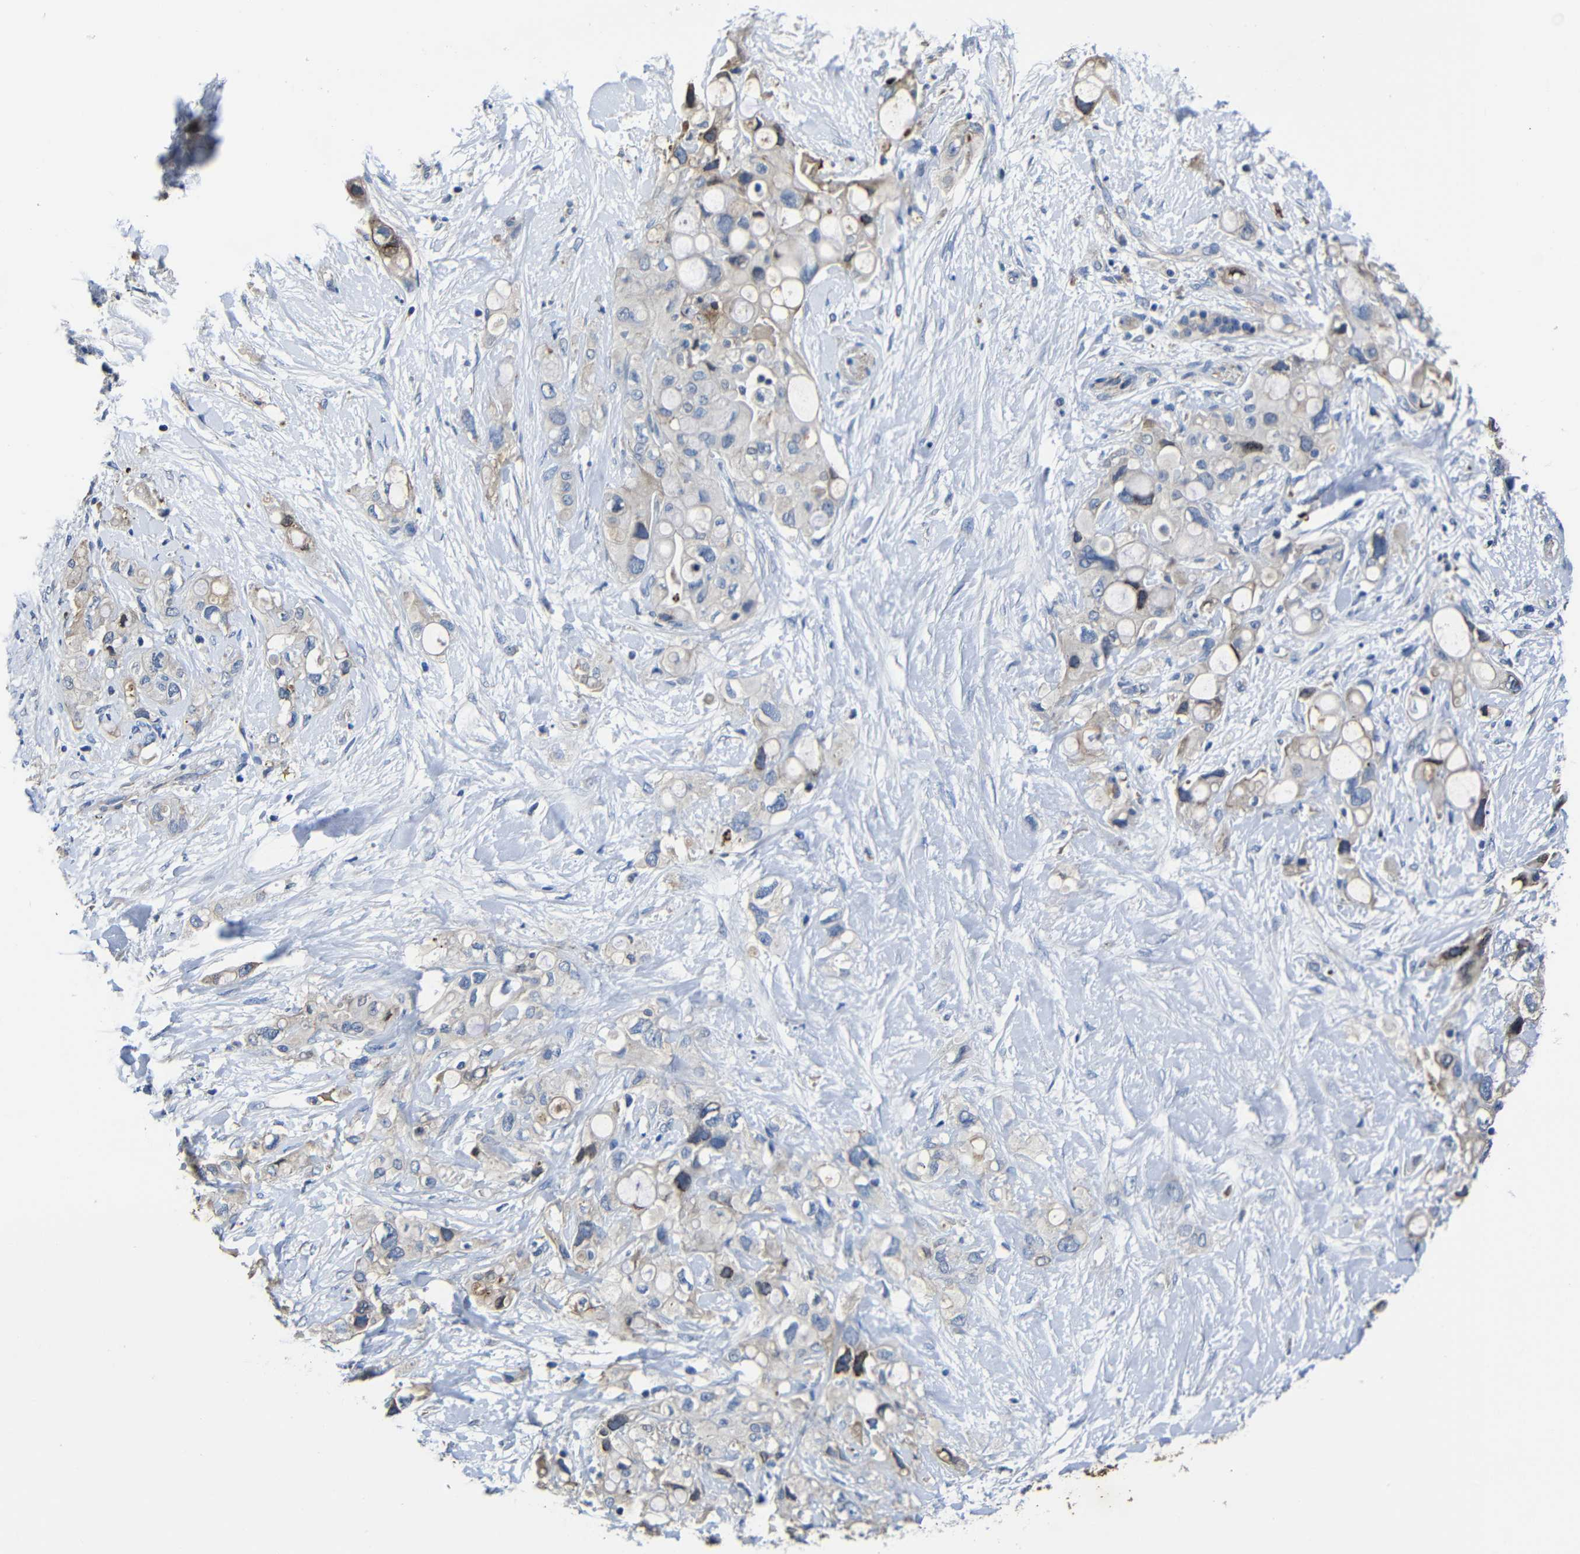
{"staining": {"intensity": "weak", "quantity": "25%-75%", "location": "cytoplasmic/membranous"}, "tissue": "pancreatic cancer", "cell_type": "Tumor cells", "image_type": "cancer", "snomed": [{"axis": "morphology", "description": "Adenocarcinoma, NOS"}, {"axis": "topography", "description": "Pancreas"}], "caption": "High-magnification brightfield microscopy of pancreatic cancer stained with DAB (brown) and counterstained with hematoxylin (blue). tumor cells exhibit weak cytoplasmic/membranous staining is identified in about25%-75% of cells.", "gene": "AFDN", "patient": {"sex": "female", "age": 56}}